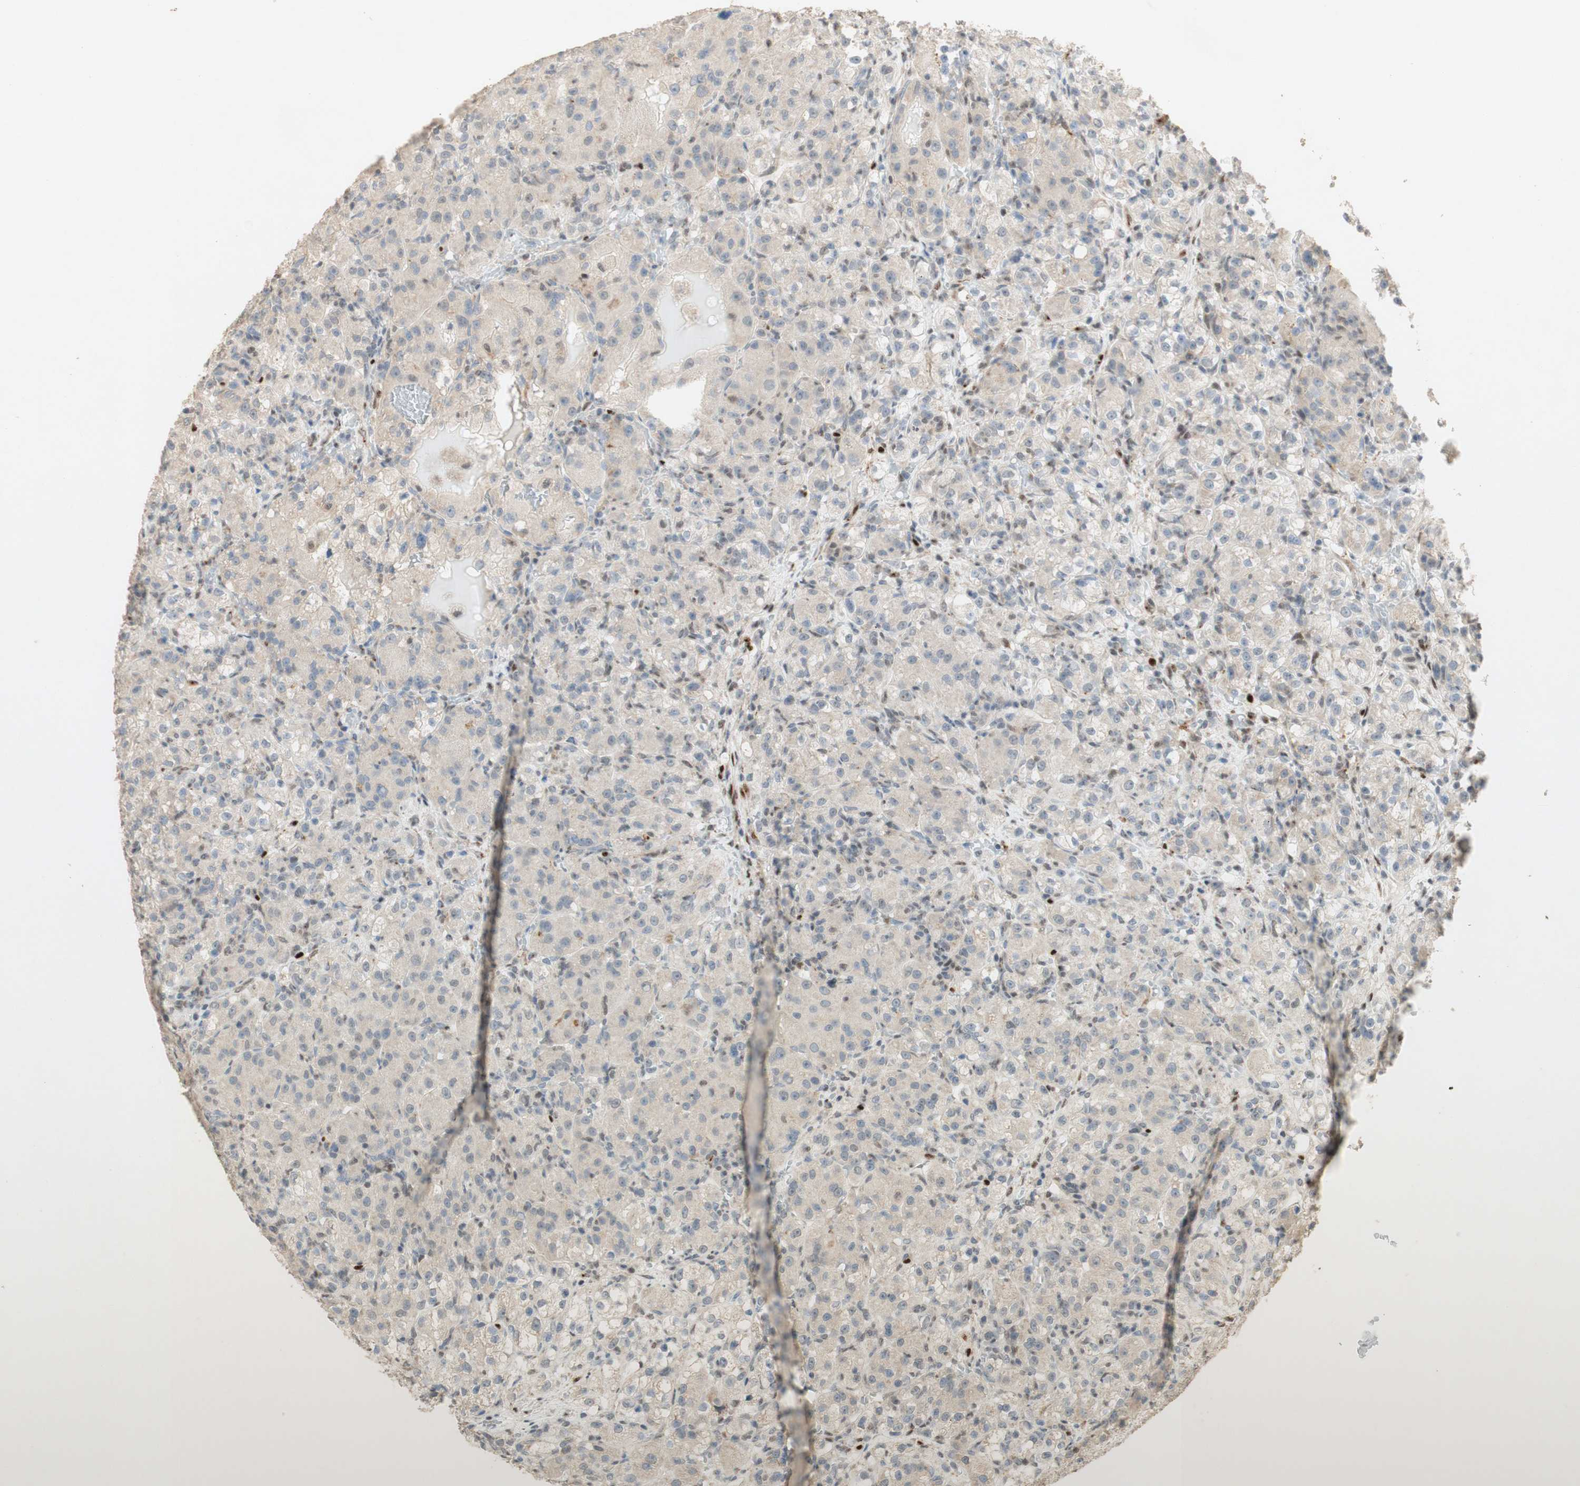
{"staining": {"intensity": "negative", "quantity": "none", "location": "none"}, "tissue": "renal cancer", "cell_type": "Tumor cells", "image_type": "cancer", "snomed": [{"axis": "morphology", "description": "Adenocarcinoma, NOS"}, {"axis": "topography", "description": "Kidney"}], "caption": "A micrograph of human adenocarcinoma (renal) is negative for staining in tumor cells. (Stains: DAB (3,3'-diaminobenzidine) immunohistochemistry (IHC) with hematoxylin counter stain, Microscopy: brightfield microscopy at high magnification).", "gene": "FOXP1", "patient": {"sex": "male", "age": 61}}